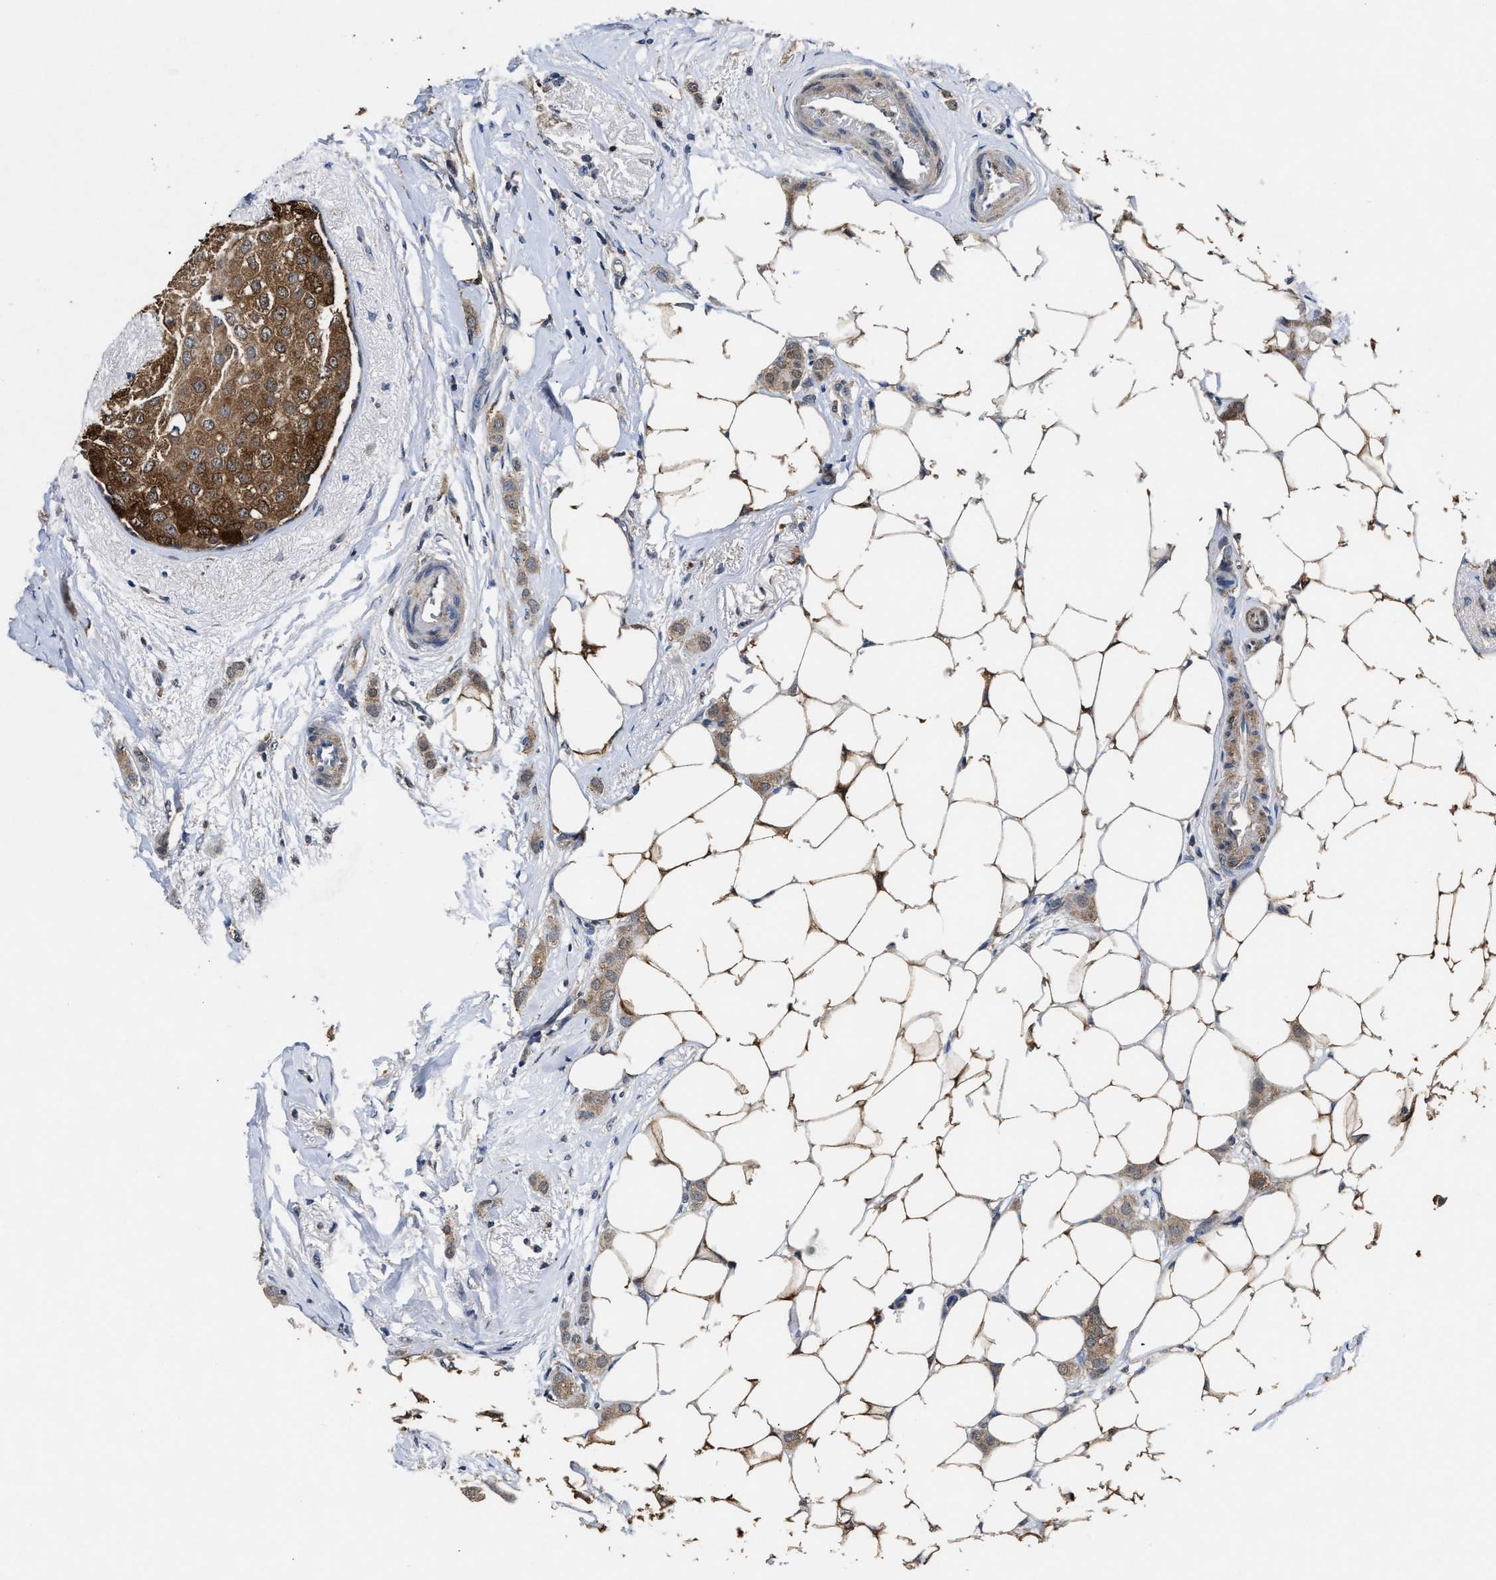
{"staining": {"intensity": "moderate", "quantity": ">75%", "location": "cytoplasmic/membranous"}, "tissue": "breast cancer", "cell_type": "Tumor cells", "image_type": "cancer", "snomed": [{"axis": "morphology", "description": "Lobular carcinoma"}, {"axis": "topography", "description": "Breast"}], "caption": "Protein staining of breast cancer tissue shows moderate cytoplasmic/membranous expression in approximately >75% of tumor cells.", "gene": "ACAT2", "patient": {"sex": "female", "age": 55}}